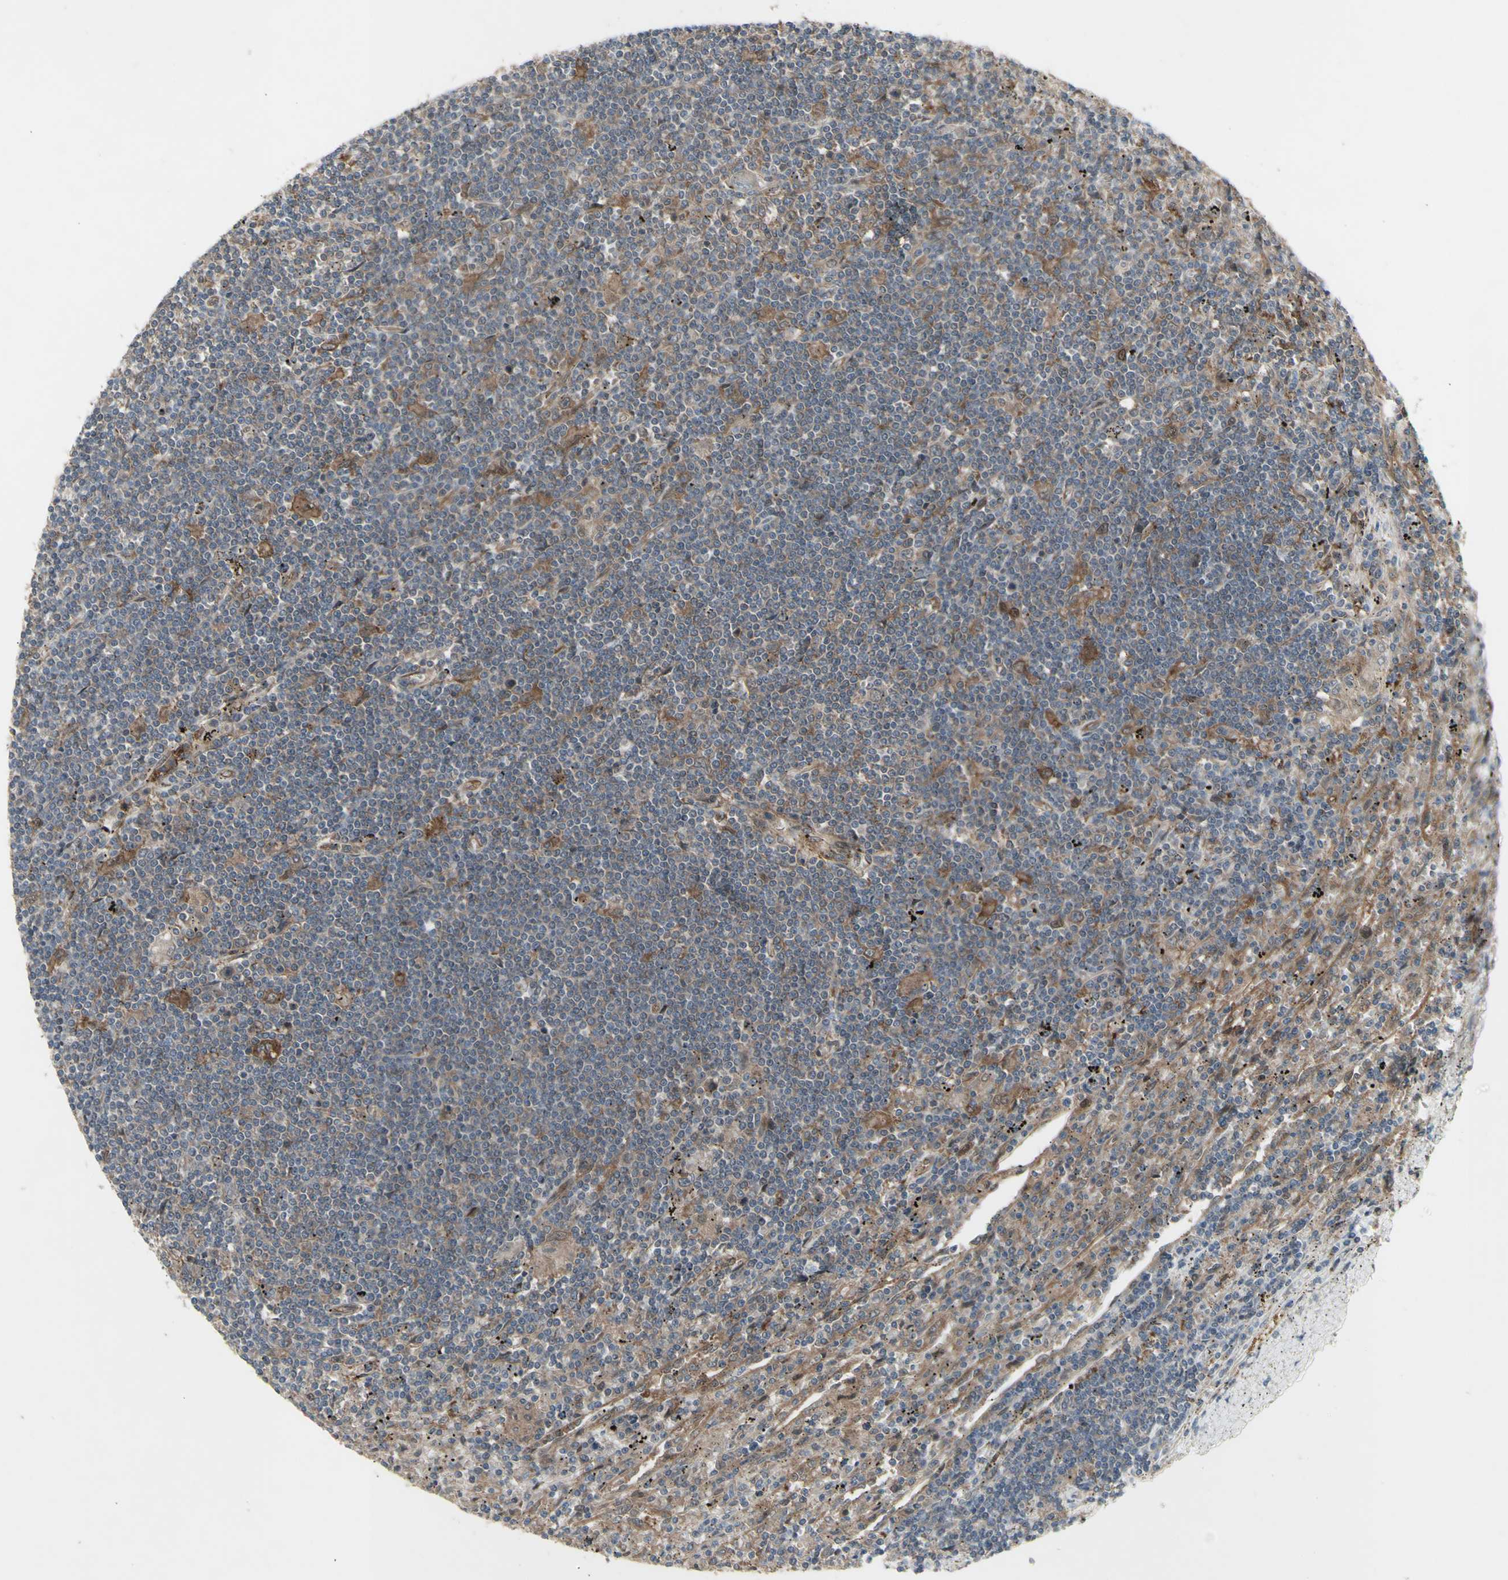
{"staining": {"intensity": "moderate", "quantity": "<25%", "location": "cytoplasmic/membranous"}, "tissue": "lymphoma", "cell_type": "Tumor cells", "image_type": "cancer", "snomed": [{"axis": "morphology", "description": "Malignant lymphoma, non-Hodgkin's type, Low grade"}, {"axis": "topography", "description": "Spleen"}], "caption": "IHC staining of lymphoma, which displays low levels of moderate cytoplasmic/membranous positivity in about <25% of tumor cells indicating moderate cytoplasmic/membranous protein expression. The staining was performed using DAB (brown) for protein detection and nuclei were counterstained in hematoxylin (blue).", "gene": "CHURC1-FNTB", "patient": {"sex": "male", "age": 76}}